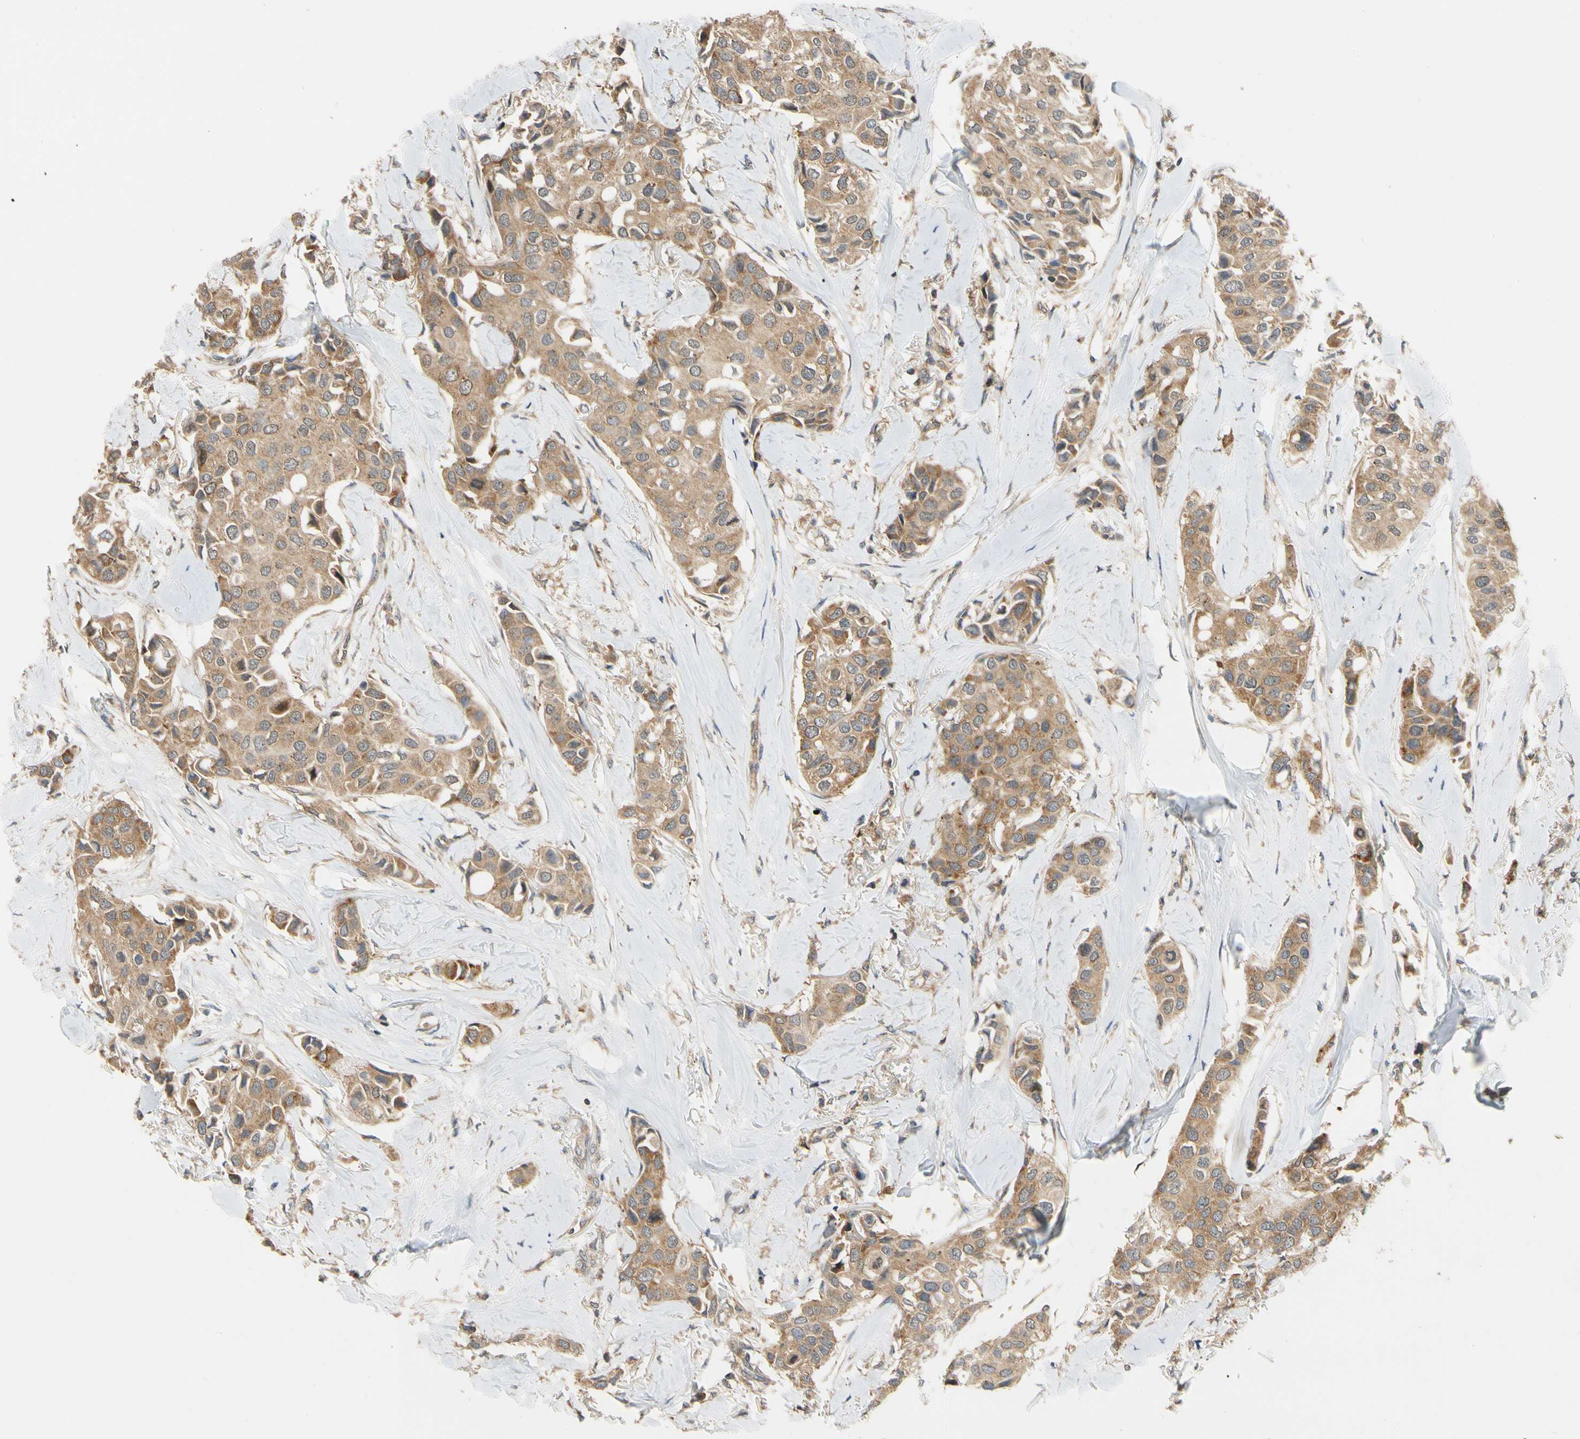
{"staining": {"intensity": "moderate", "quantity": ">75%", "location": "cytoplasmic/membranous"}, "tissue": "breast cancer", "cell_type": "Tumor cells", "image_type": "cancer", "snomed": [{"axis": "morphology", "description": "Duct carcinoma"}, {"axis": "topography", "description": "Breast"}], "caption": "This photomicrograph demonstrates immunohistochemistry (IHC) staining of human invasive ductal carcinoma (breast), with medium moderate cytoplasmic/membranous staining in about >75% of tumor cells.", "gene": "ANKHD1", "patient": {"sex": "female", "age": 80}}